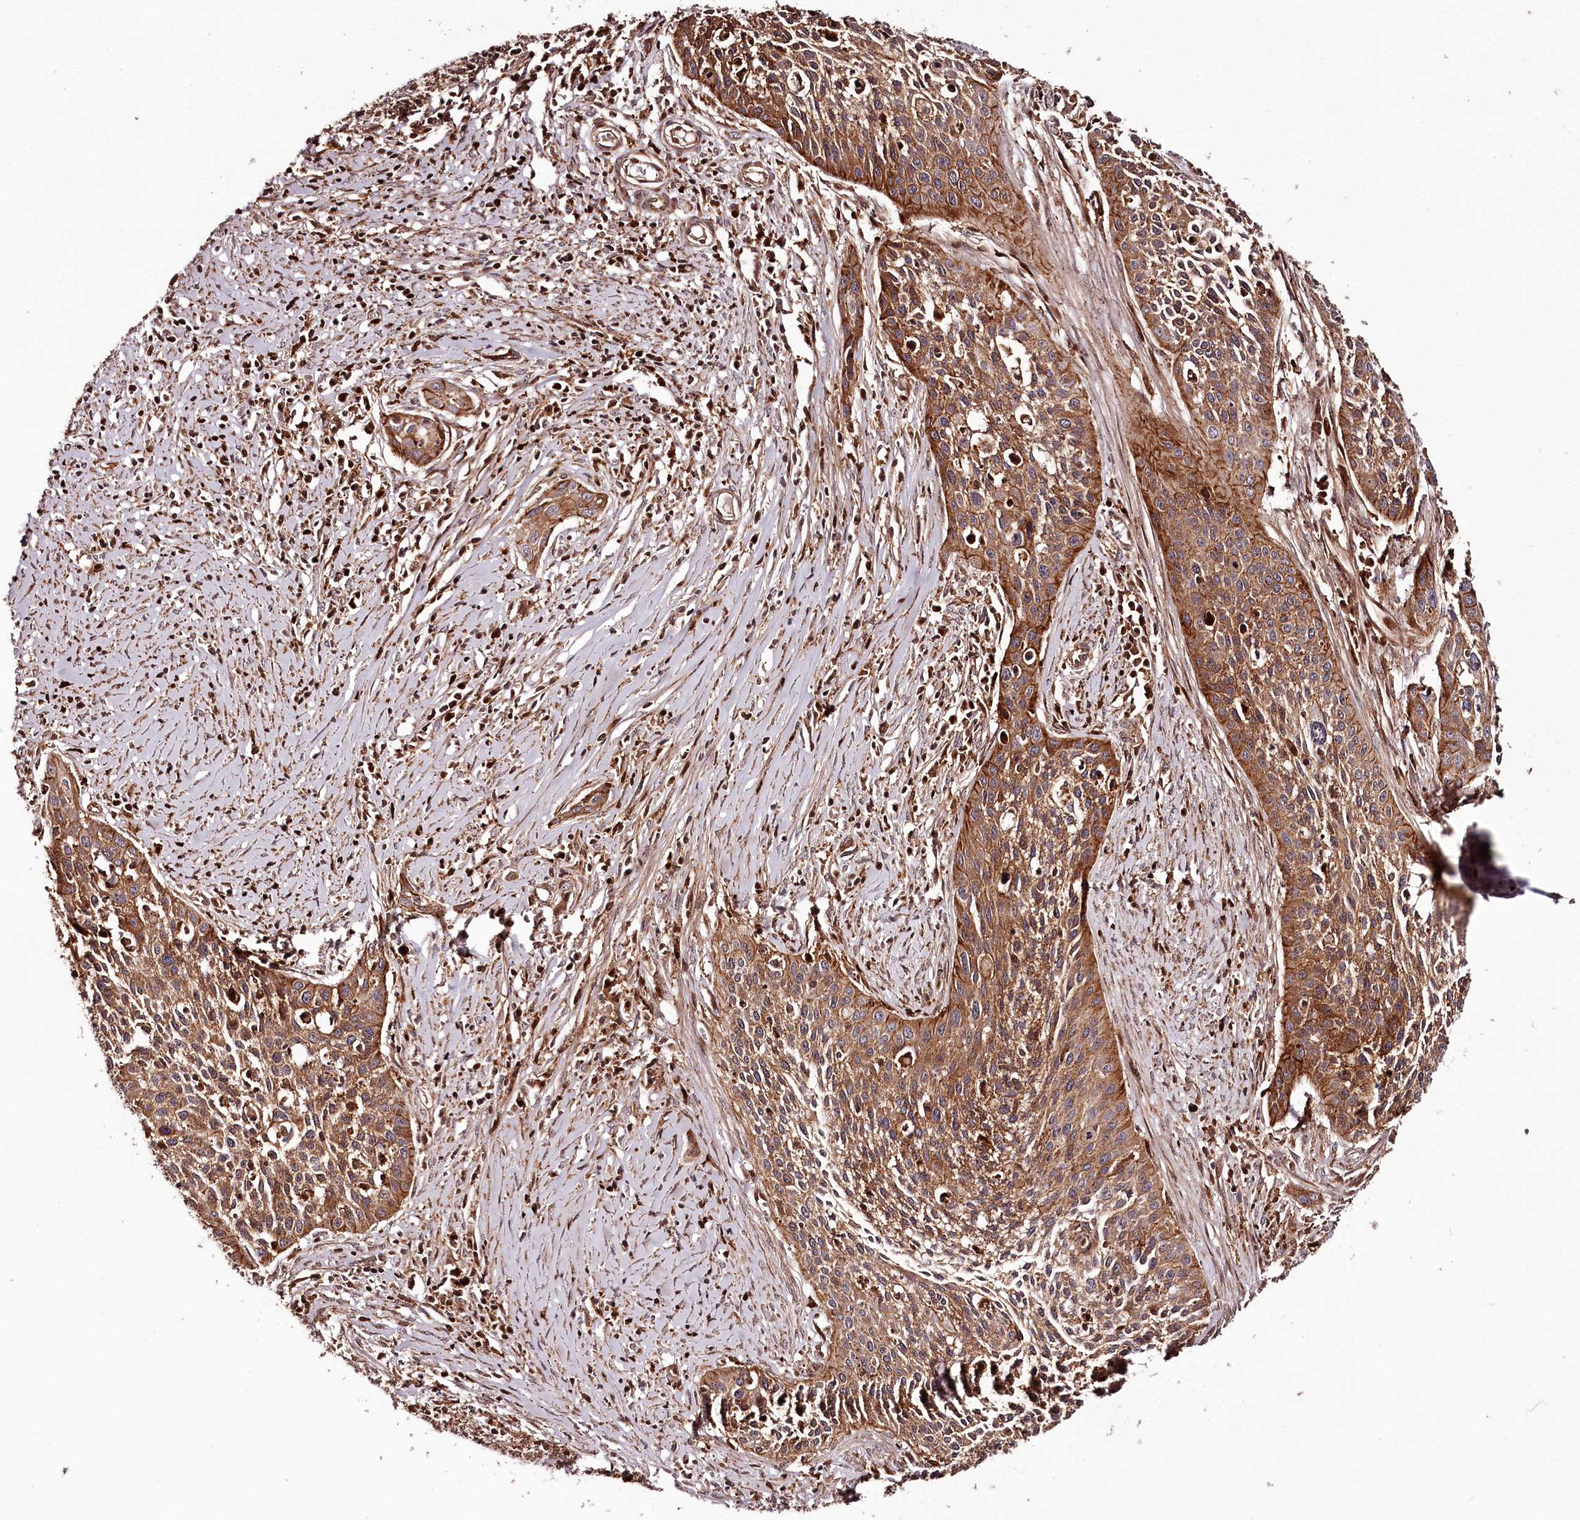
{"staining": {"intensity": "strong", "quantity": ">75%", "location": "cytoplasmic/membranous"}, "tissue": "cervical cancer", "cell_type": "Tumor cells", "image_type": "cancer", "snomed": [{"axis": "morphology", "description": "Squamous cell carcinoma, NOS"}, {"axis": "topography", "description": "Cervix"}], "caption": "A micrograph of squamous cell carcinoma (cervical) stained for a protein reveals strong cytoplasmic/membranous brown staining in tumor cells. (DAB IHC, brown staining for protein, blue staining for nuclei).", "gene": "KIF14", "patient": {"sex": "female", "age": 34}}